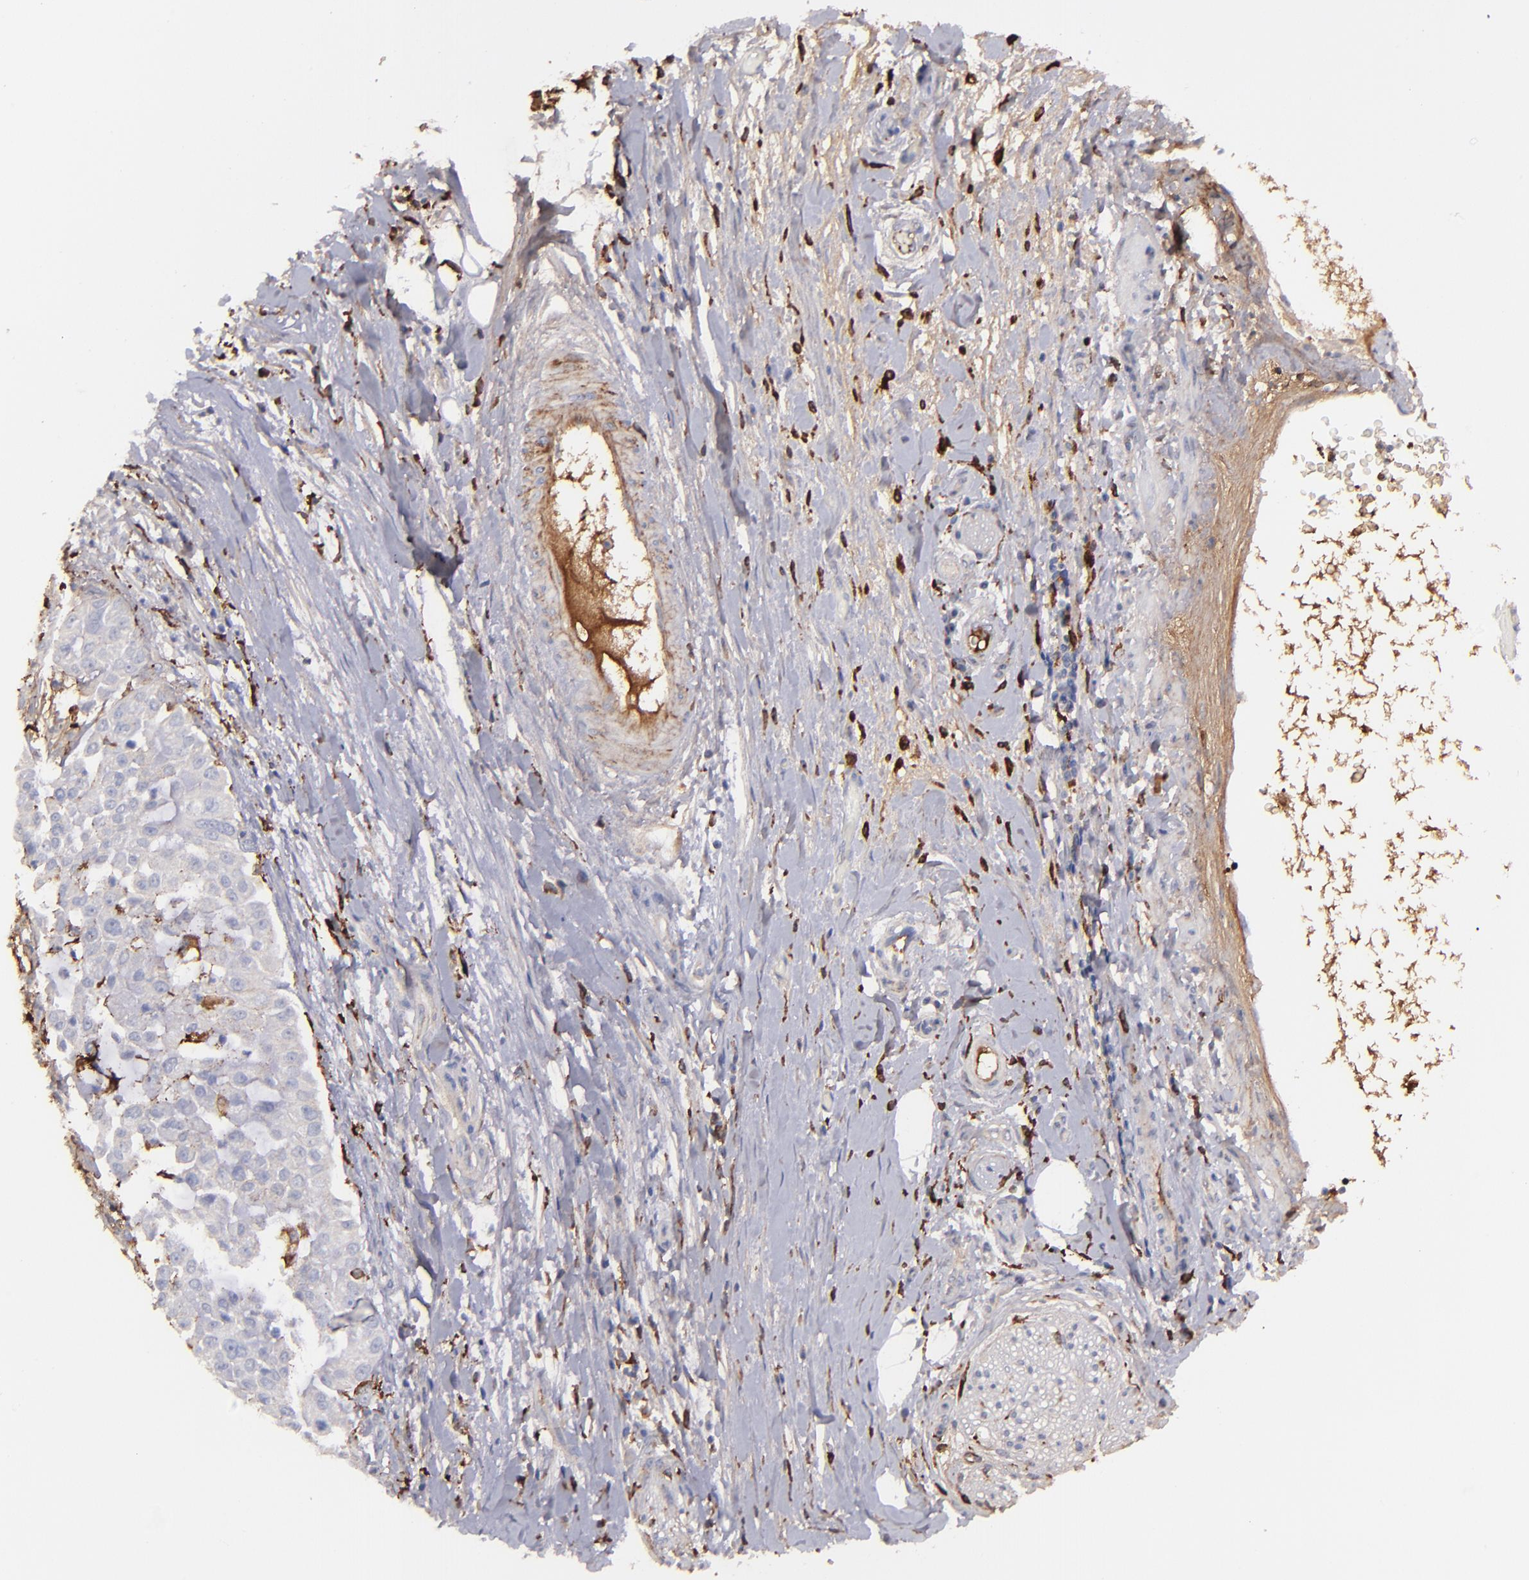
{"staining": {"intensity": "weak", "quantity": "<25%", "location": "cytoplasmic/membranous"}, "tissue": "pancreatic cancer", "cell_type": "Tumor cells", "image_type": "cancer", "snomed": [{"axis": "morphology", "description": "Adenocarcinoma, NOS"}, {"axis": "topography", "description": "Pancreas"}], "caption": "IHC of pancreatic adenocarcinoma displays no expression in tumor cells. The staining was performed using DAB (3,3'-diaminobenzidine) to visualize the protein expression in brown, while the nuclei were stained in blue with hematoxylin (Magnification: 20x).", "gene": "C1QA", "patient": {"sex": "female", "age": 52}}